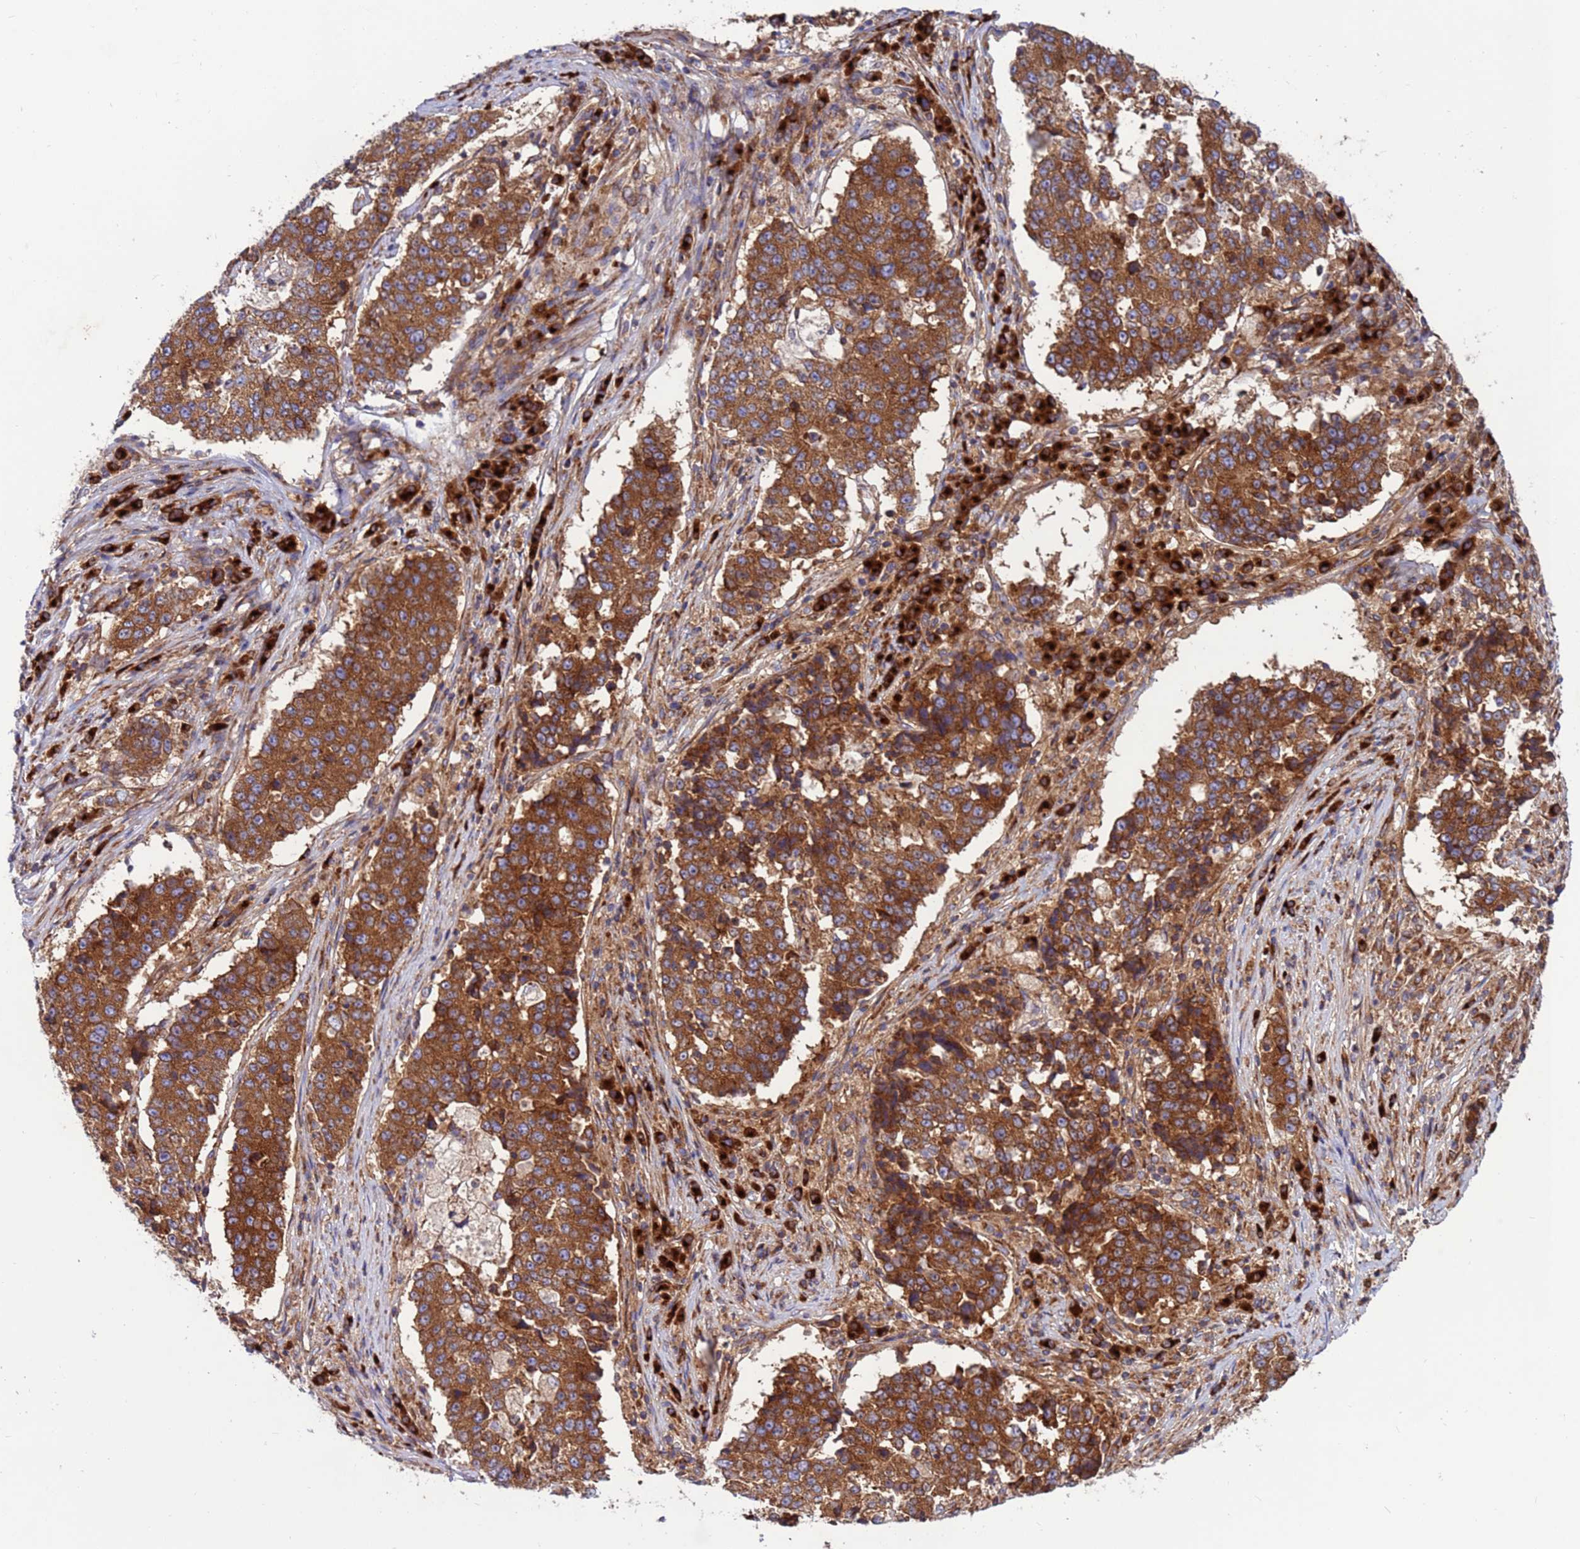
{"staining": {"intensity": "strong", "quantity": ">75%", "location": "cytoplasmic/membranous"}, "tissue": "stomach cancer", "cell_type": "Tumor cells", "image_type": "cancer", "snomed": [{"axis": "morphology", "description": "Adenocarcinoma, NOS"}, {"axis": "topography", "description": "Stomach"}], "caption": "This is an image of immunohistochemistry (IHC) staining of stomach cancer (adenocarcinoma), which shows strong staining in the cytoplasmic/membranous of tumor cells.", "gene": "ZC3HAV1", "patient": {"sex": "male", "age": 59}}